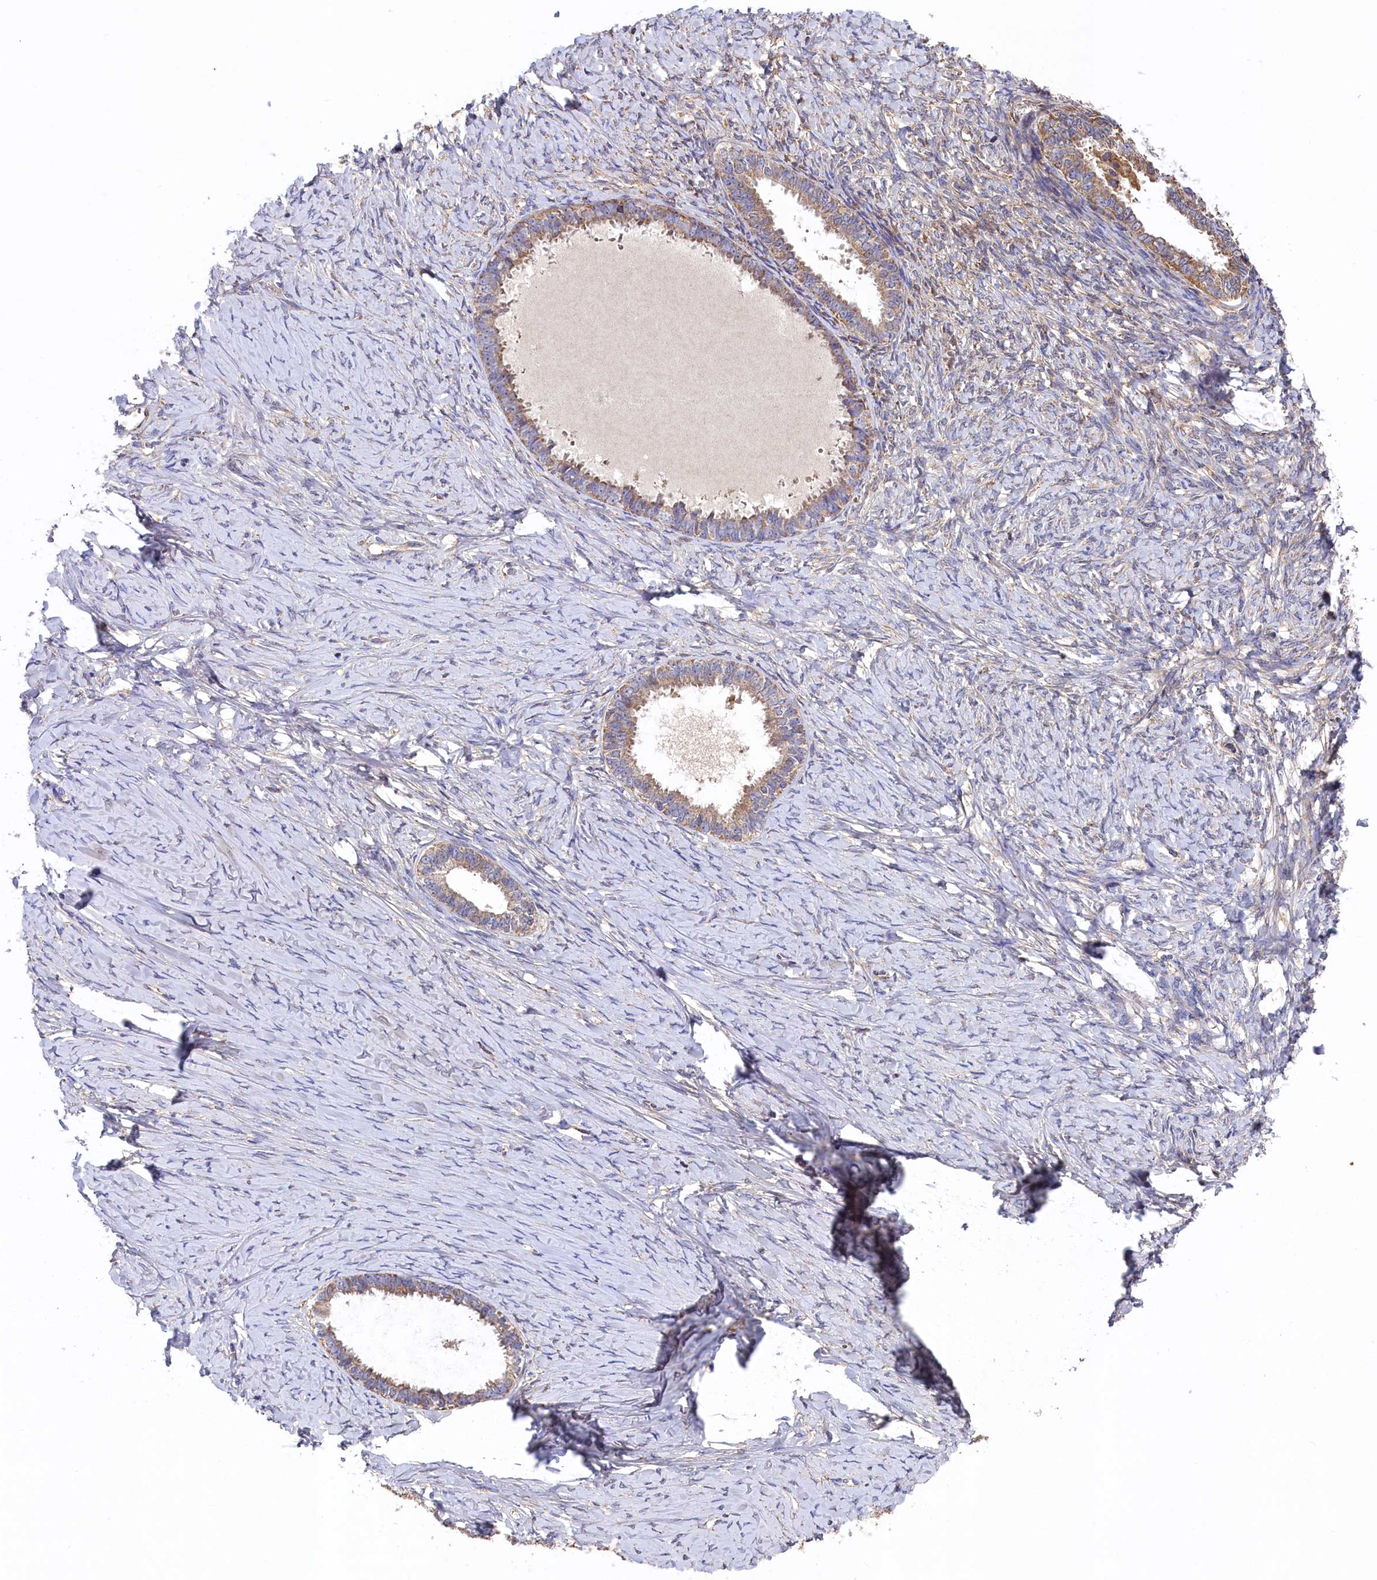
{"staining": {"intensity": "weak", "quantity": "25%-75%", "location": "cytoplasmic/membranous"}, "tissue": "ovarian cancer", "cell_type": "Tumor cells", "image_type": "cancer", "snomed": [{"axis": "morphology", "description": "Cystadenocarcinoma, serous, NOS"}, {"axis": "topography", "description": "Ovary"}], "caption": "Tumor cells demonstrate low levels of weak cytoplasmic/membranous positivity in about 25%-75% of cells in serous cystadenocarcinoma (ovarian).", "gene": "SEC31B", "patient": {"sex": "female", "age": 79}}